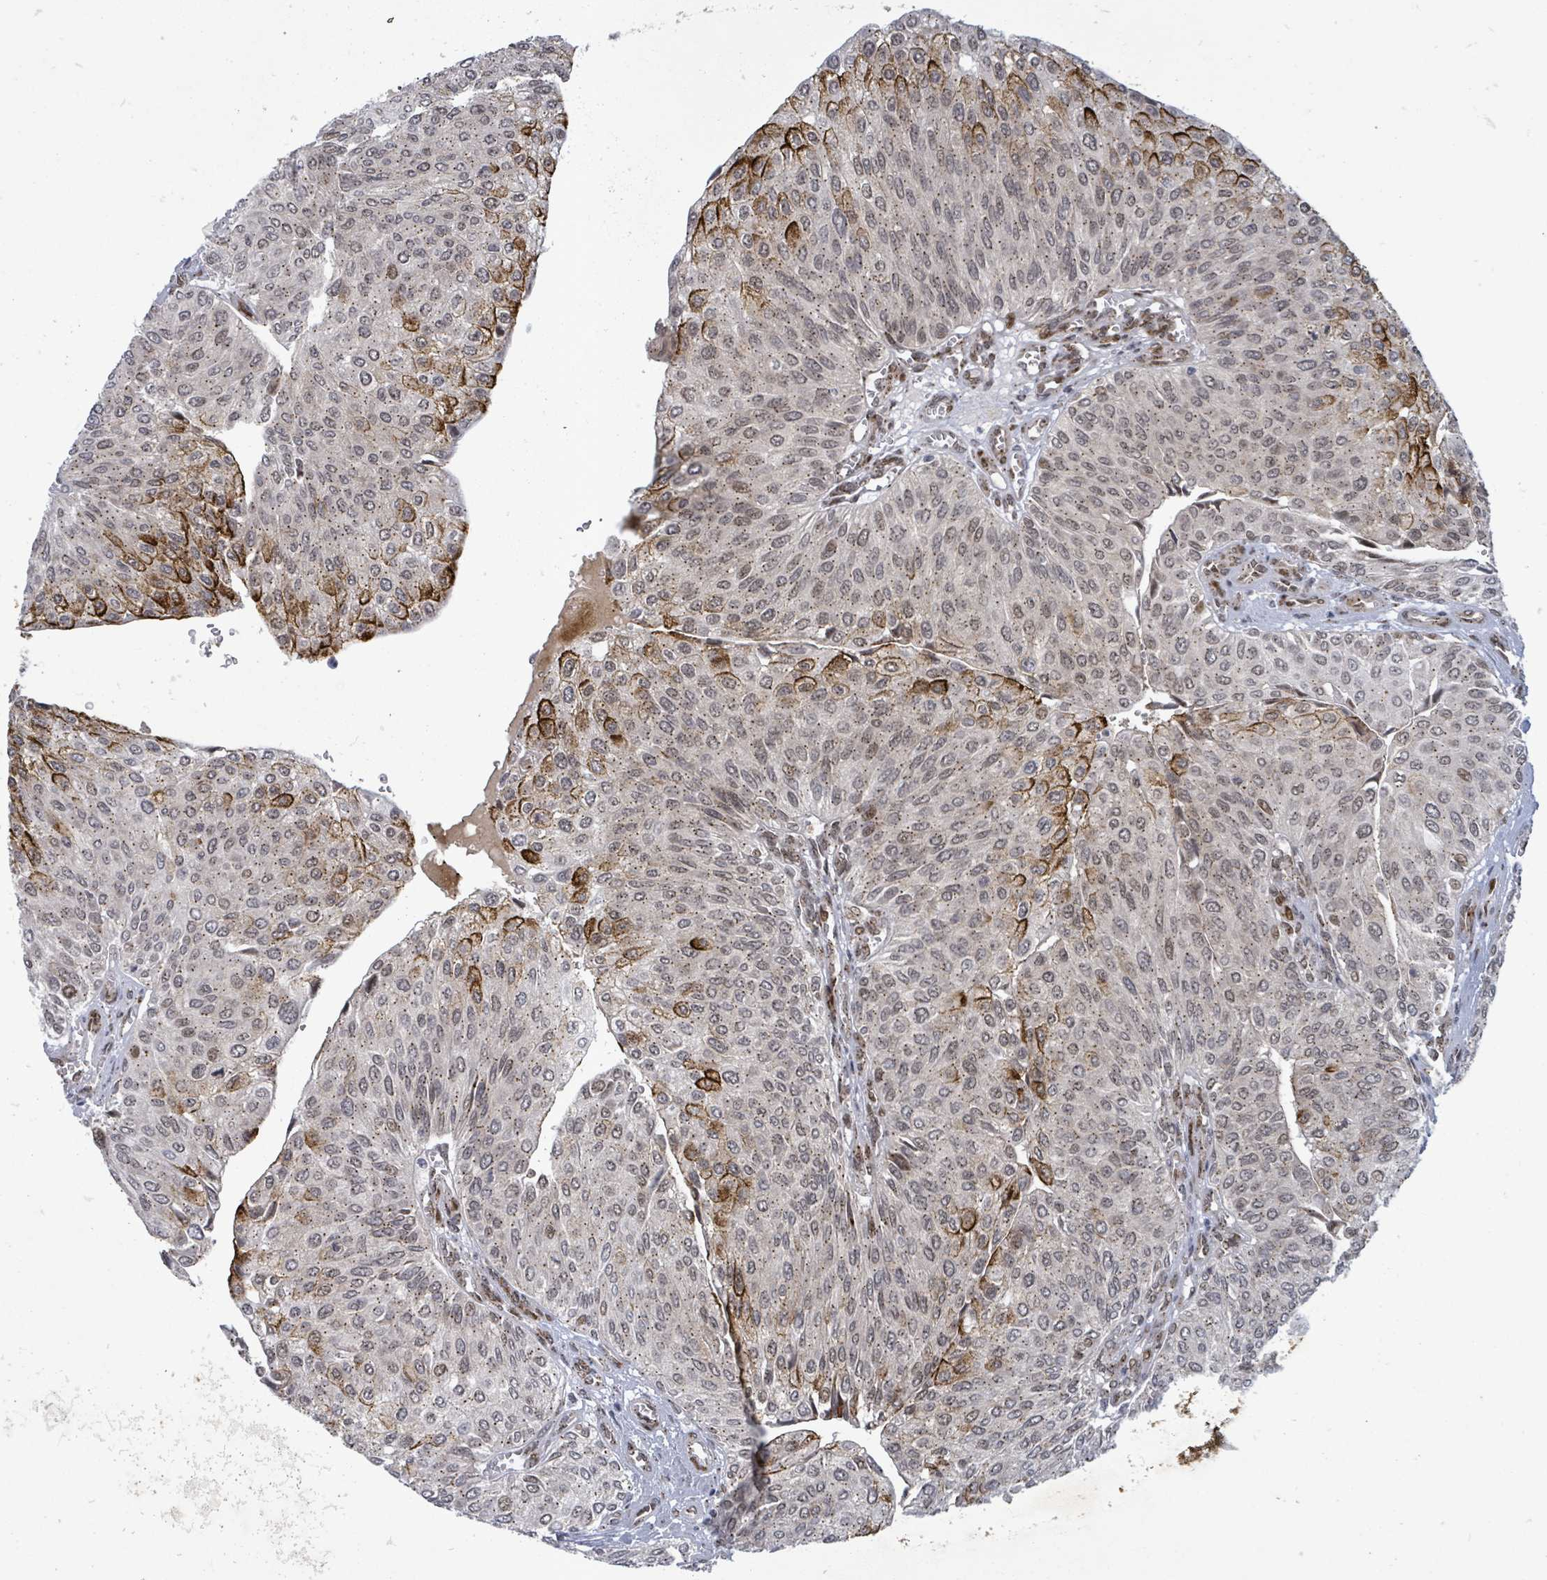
{"staining": {"intensity": "moderate", "quantity": ">75%", "location": "cytoplasmic/membranous,nuclear"}, "tissue": "urothelial cancer", "cell_type": "Tumor cells", "image_type": "cancer", "snomed": [{"axis": "morphology", "description": "Urothelial carcinoma, NOS"}, {"axis": "topography", "description": "Urinary bladder"}], "caption": "A photomicrograph showing moderate cytoplasmic/membranous and nuclear positivity in approximately >75% of tumor cells in urothelial cancer, as visualized by brown immunohistochemical staining.", "gene": "TUSC1", "patient": {"sex": "male", "age": 67}}